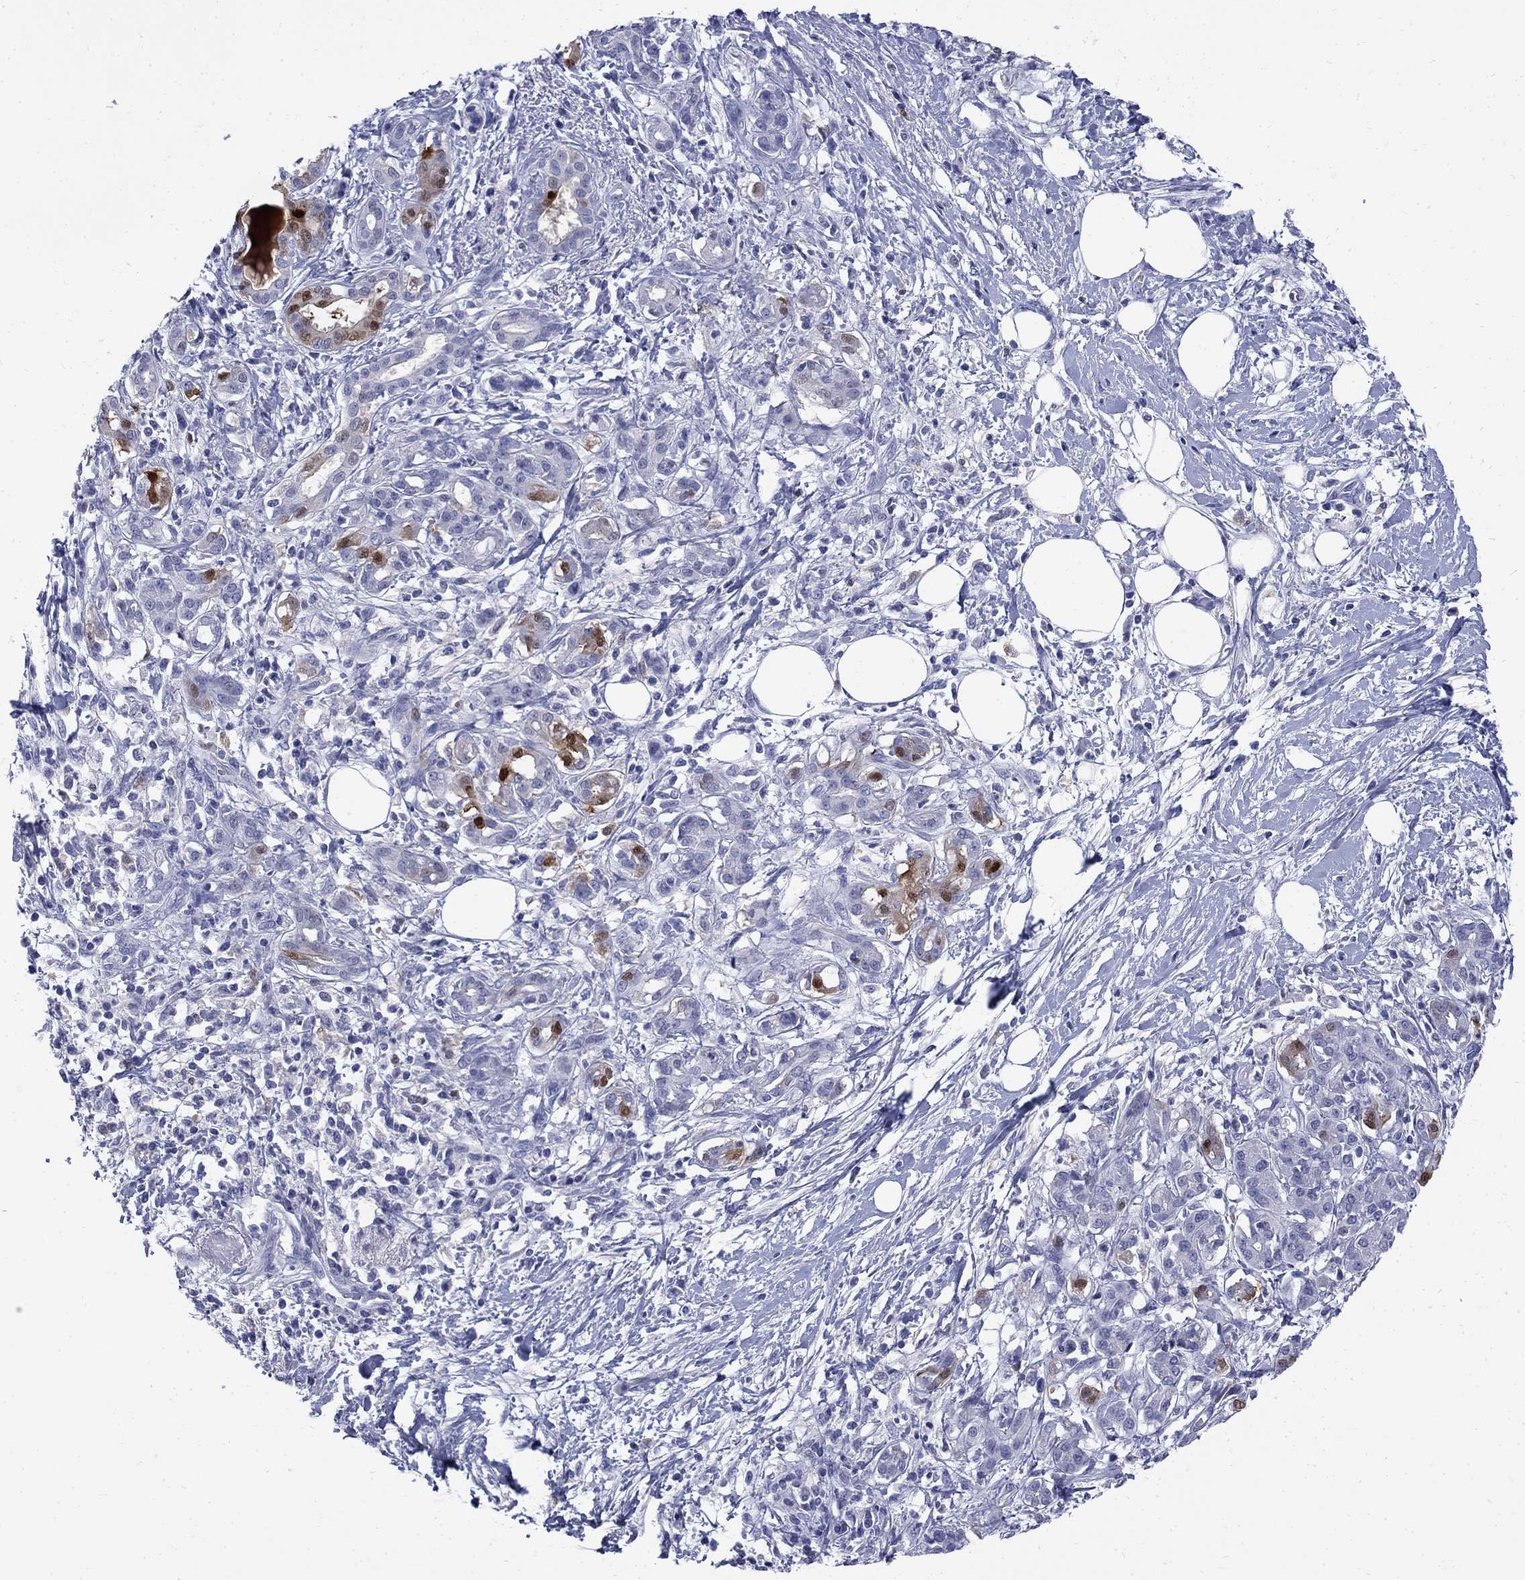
{"staining": {"intensity": "negative", "quantity": "none", "location": "none"}, "tissue": "pancreatic cancer", "cell_type": "Tumor cells", "image_type": "cancer", "snomed": [{"axis": "morphology", "description": "Adenocarcinoma, NOS"}, {"axis": "topography", "description": "Pancreas"}], "caption": "The micrograph shows no significant expression in tumor cells of adenocarcinoma (pancreatic).", "gene": "SERPINB2", "patient": {"sex": "male", "age": 72}}